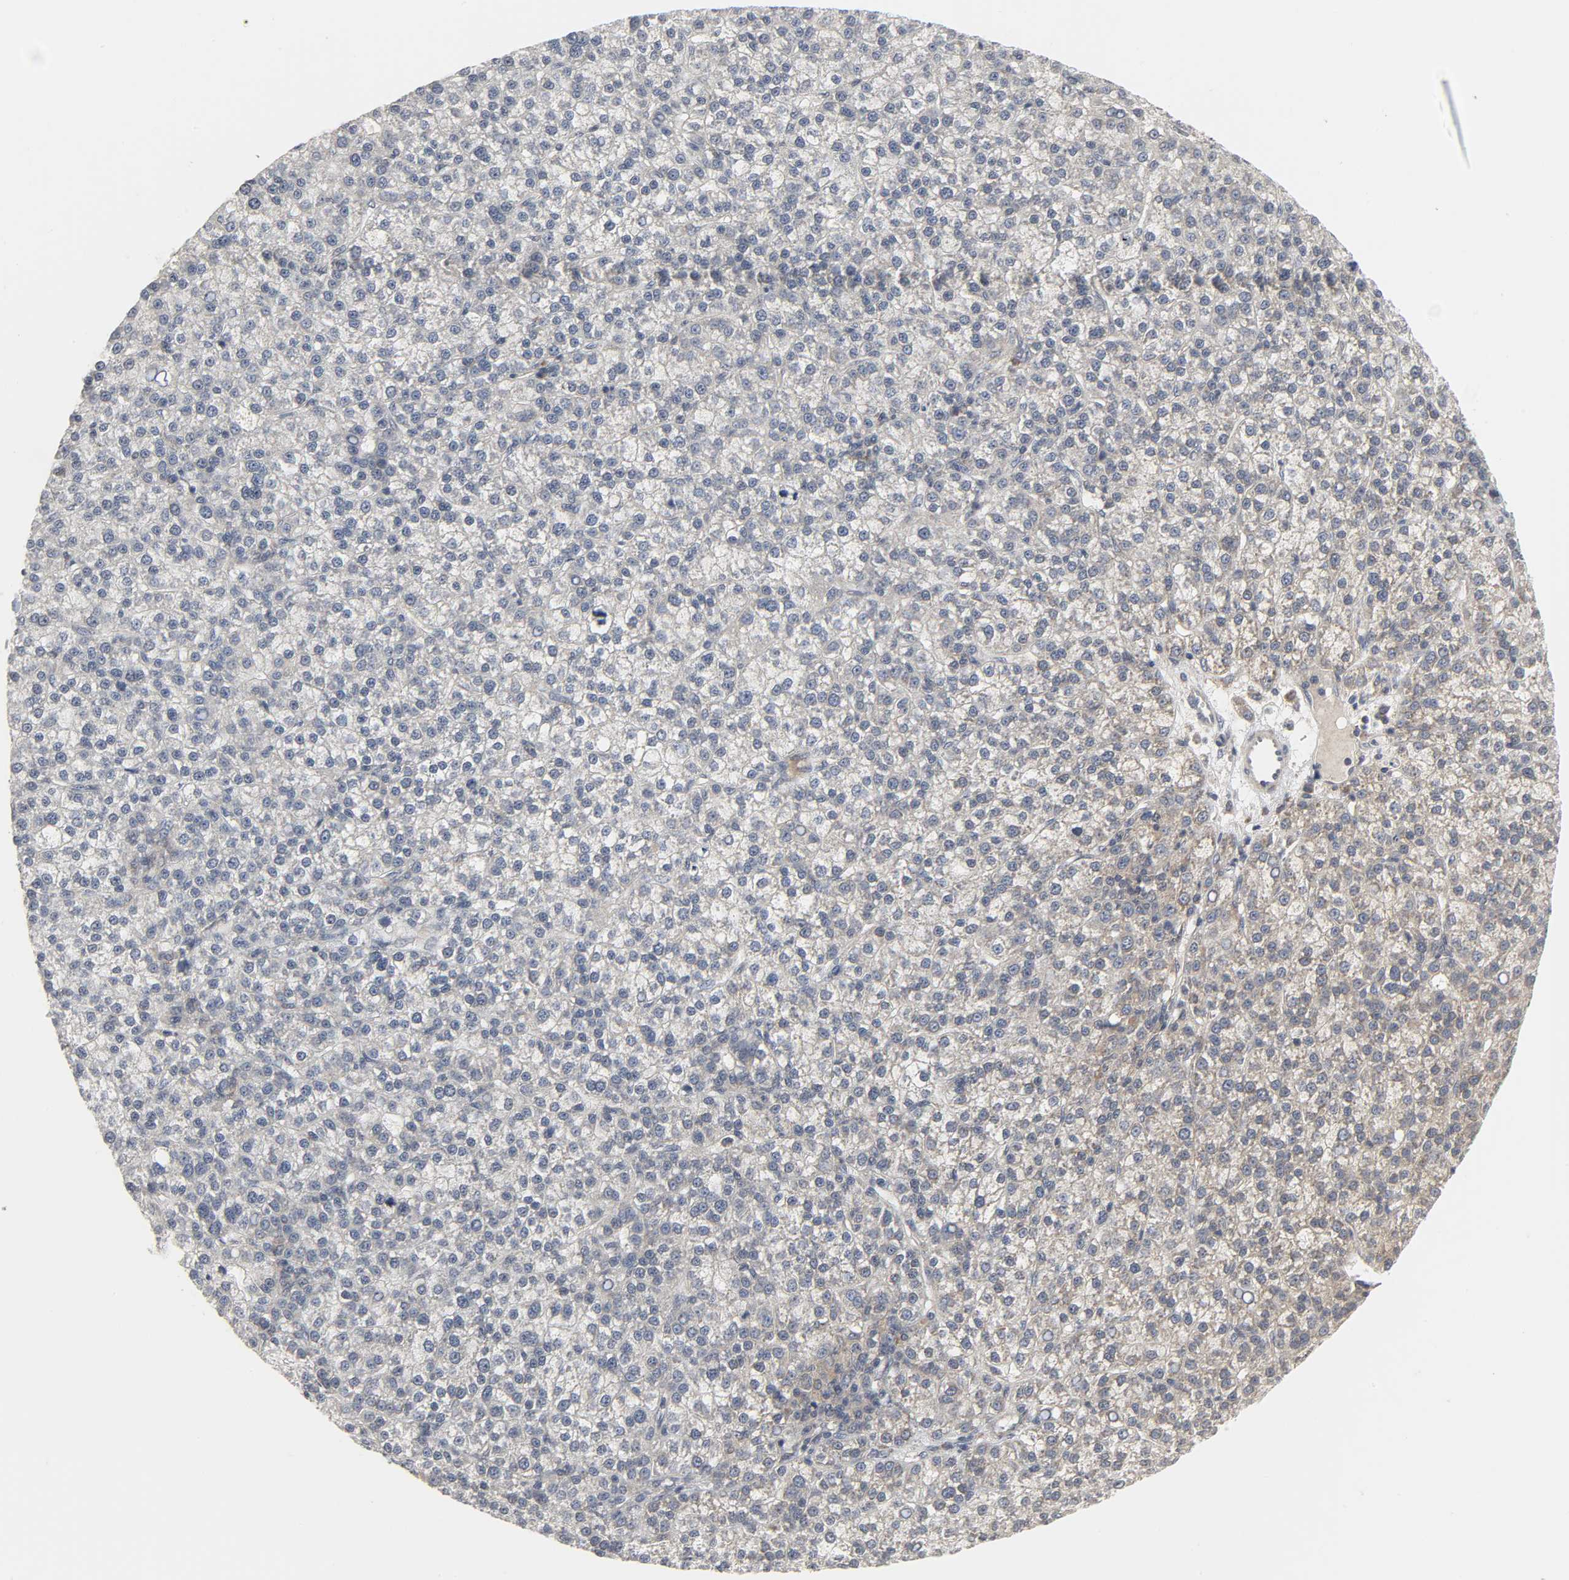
{"staining": {"intensity": "moderate", "quantity": "<25%", "location": "cytoplasmic/membranous"}, "tissue": "liver cancer", "cell_type": "Tumor cells", "image_type": "cancer", "snomed": [{"axis": "morphology", "description": "Carcinoma, Hepatocellular, NOS"}, {"axis": "topography", "description": "Liver"}], "caption": "A low amount of moderate cytoplasmic/membranous positivity is identified in about <25% of tumor cells in liver hepatocellular carcinoma tissue.", "gene": "CLIP1", "patient": {"sex": "female", "age": 58}}